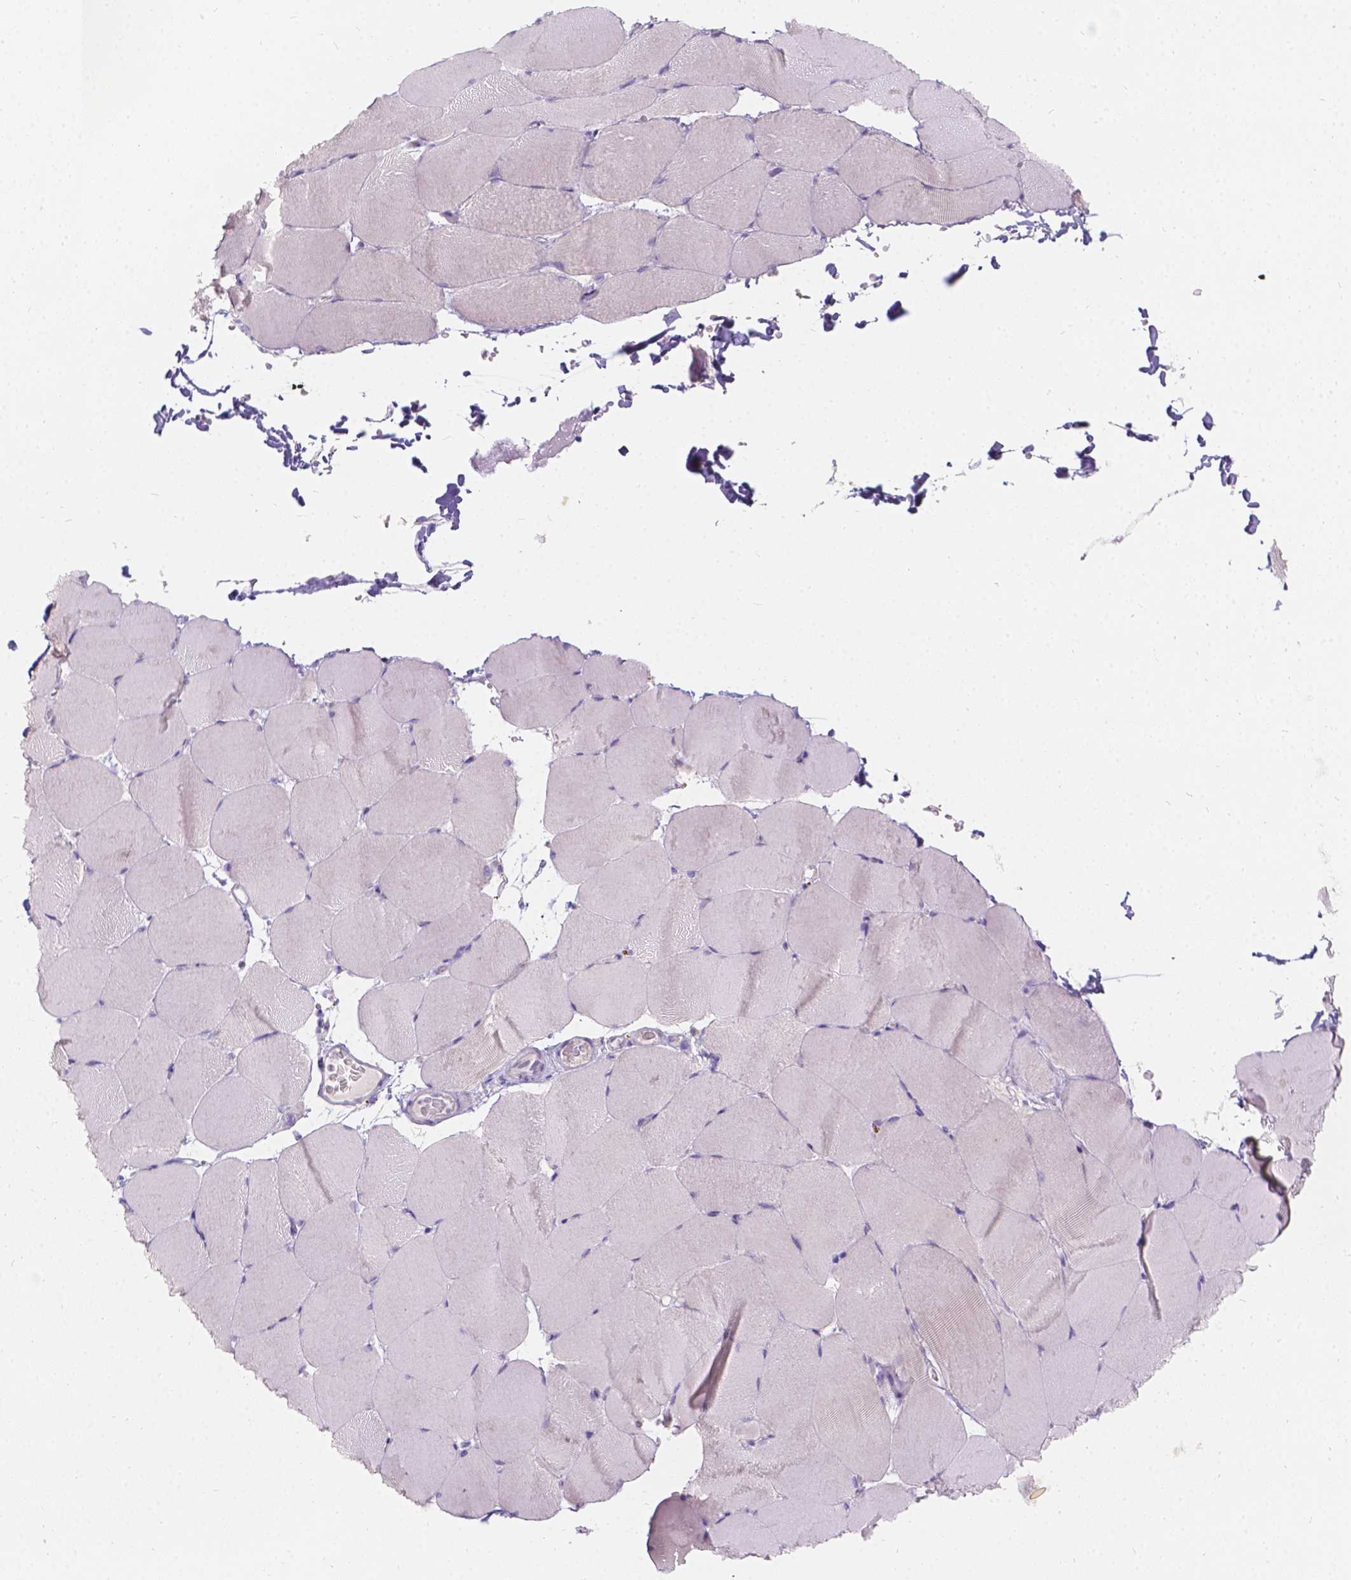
{"staining": {"intensity": "negative", "quantity": "none", "location": "none"}, "tissue": "skeletal muscle", "cell_type": "Myocytes", "image_type": "normal", "snomed": [{"axis": "morphology", "description": "Normal tissue, NOS"}, {"axis": "topography", "description": "Skeletal muscle"}], "caption": "Immunohistochemical staining of benign human skeletal muscle exhibits no significant staining in myocytes. (DAB (3,3'-diaminobenzidine) IHC visualized using brightfield microscopy, high magnification).", "gene": "HTN3", "patient": {"sex": "female", "age": 37}}